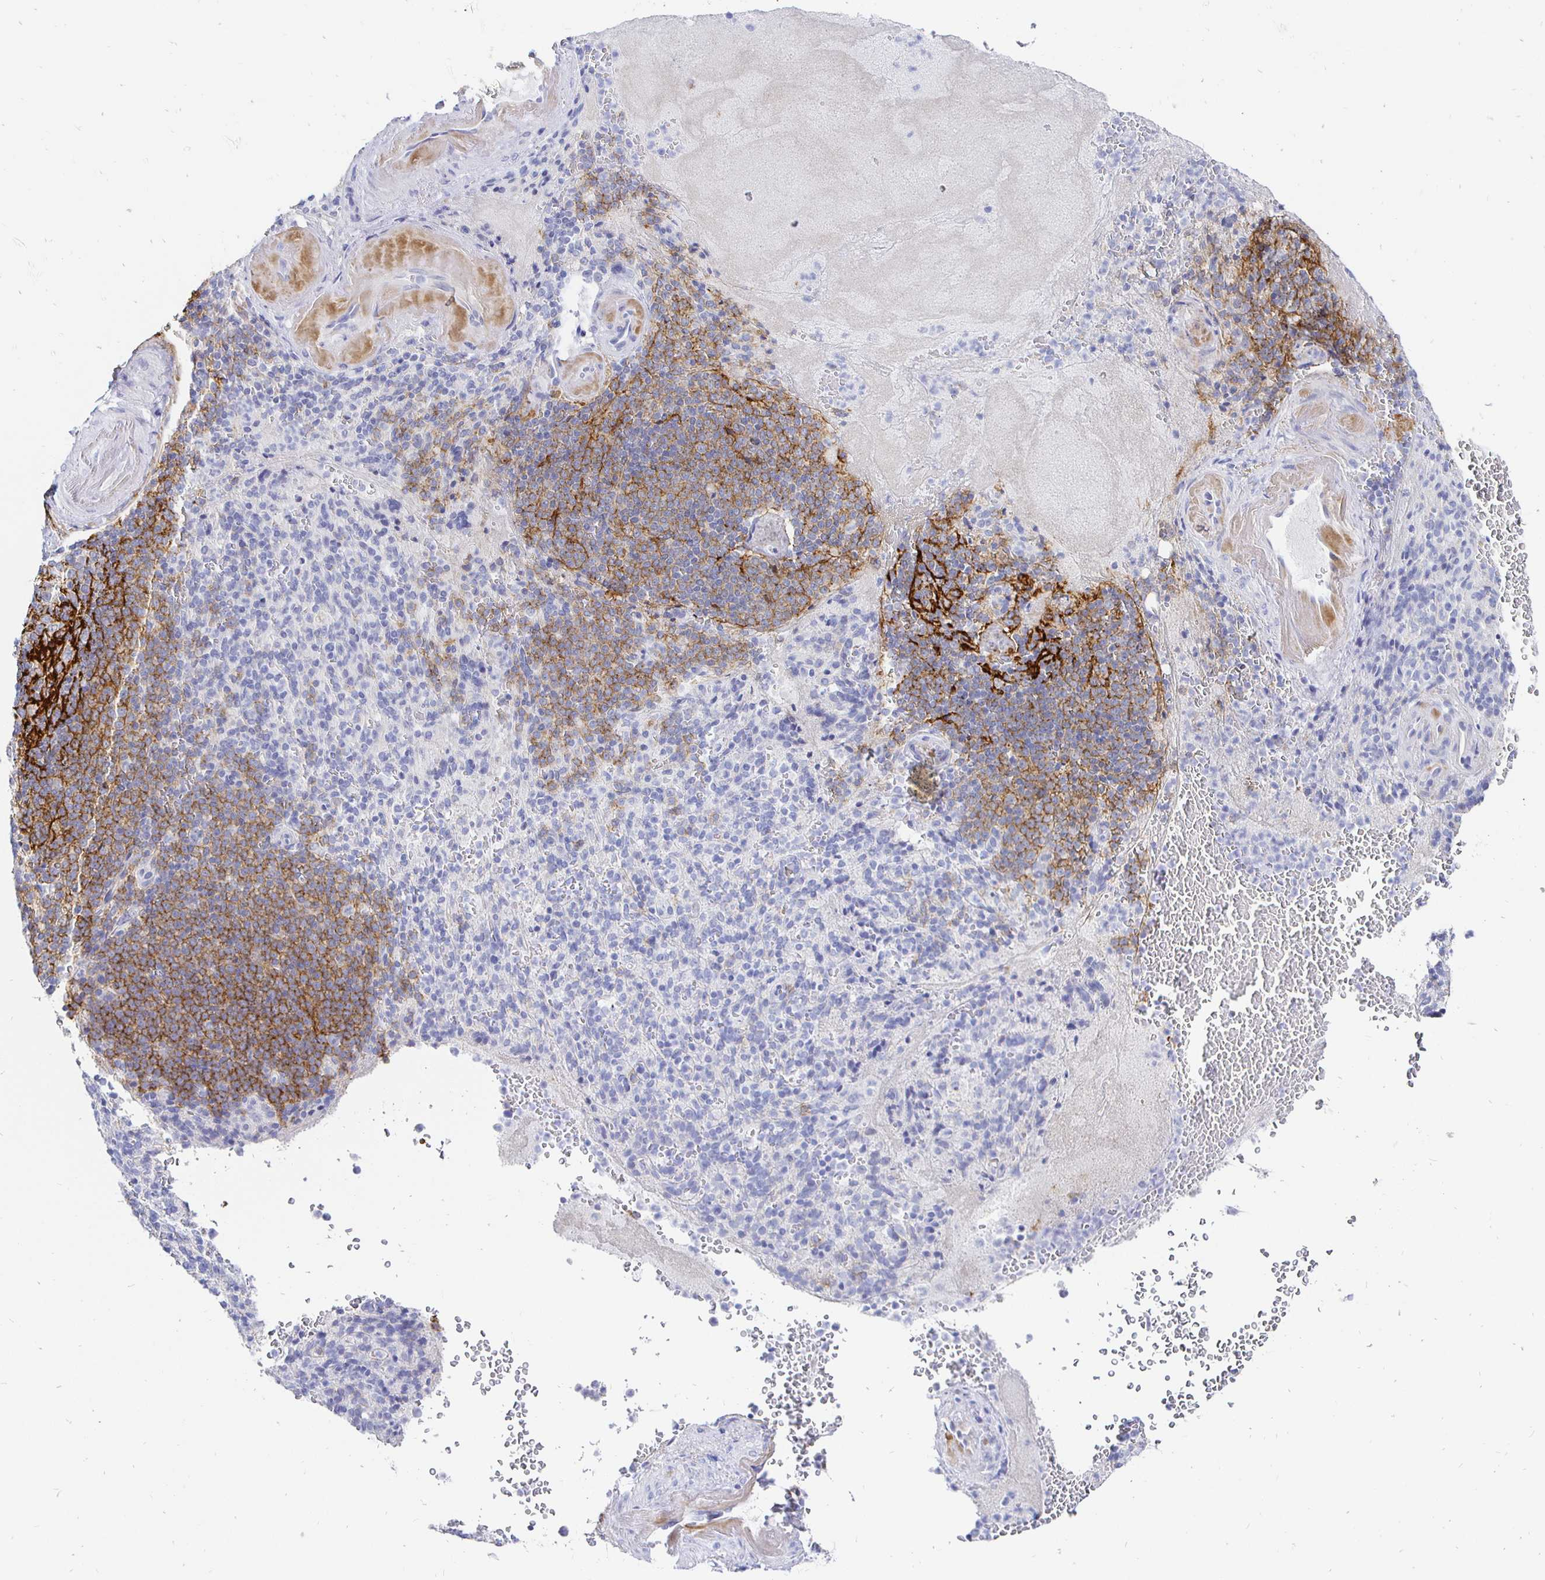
{"staining": {"intensity": "negative", "quantity": "none", "location": "none"}, "tissue": "spleen", "cell_type": "Cells in red pulp", "image_type": "normal", "snomed": [{"axis": "morphology", "description": "Normal tissue, NOS"}, {"axis": "topography", "description": "Spleen"}], "caption": "Protein analysis of normal spleen demonstrates no significant expression in cells in red pulp.", "gene": "CR2", "patient": {"sex": "female", "age": 74}}